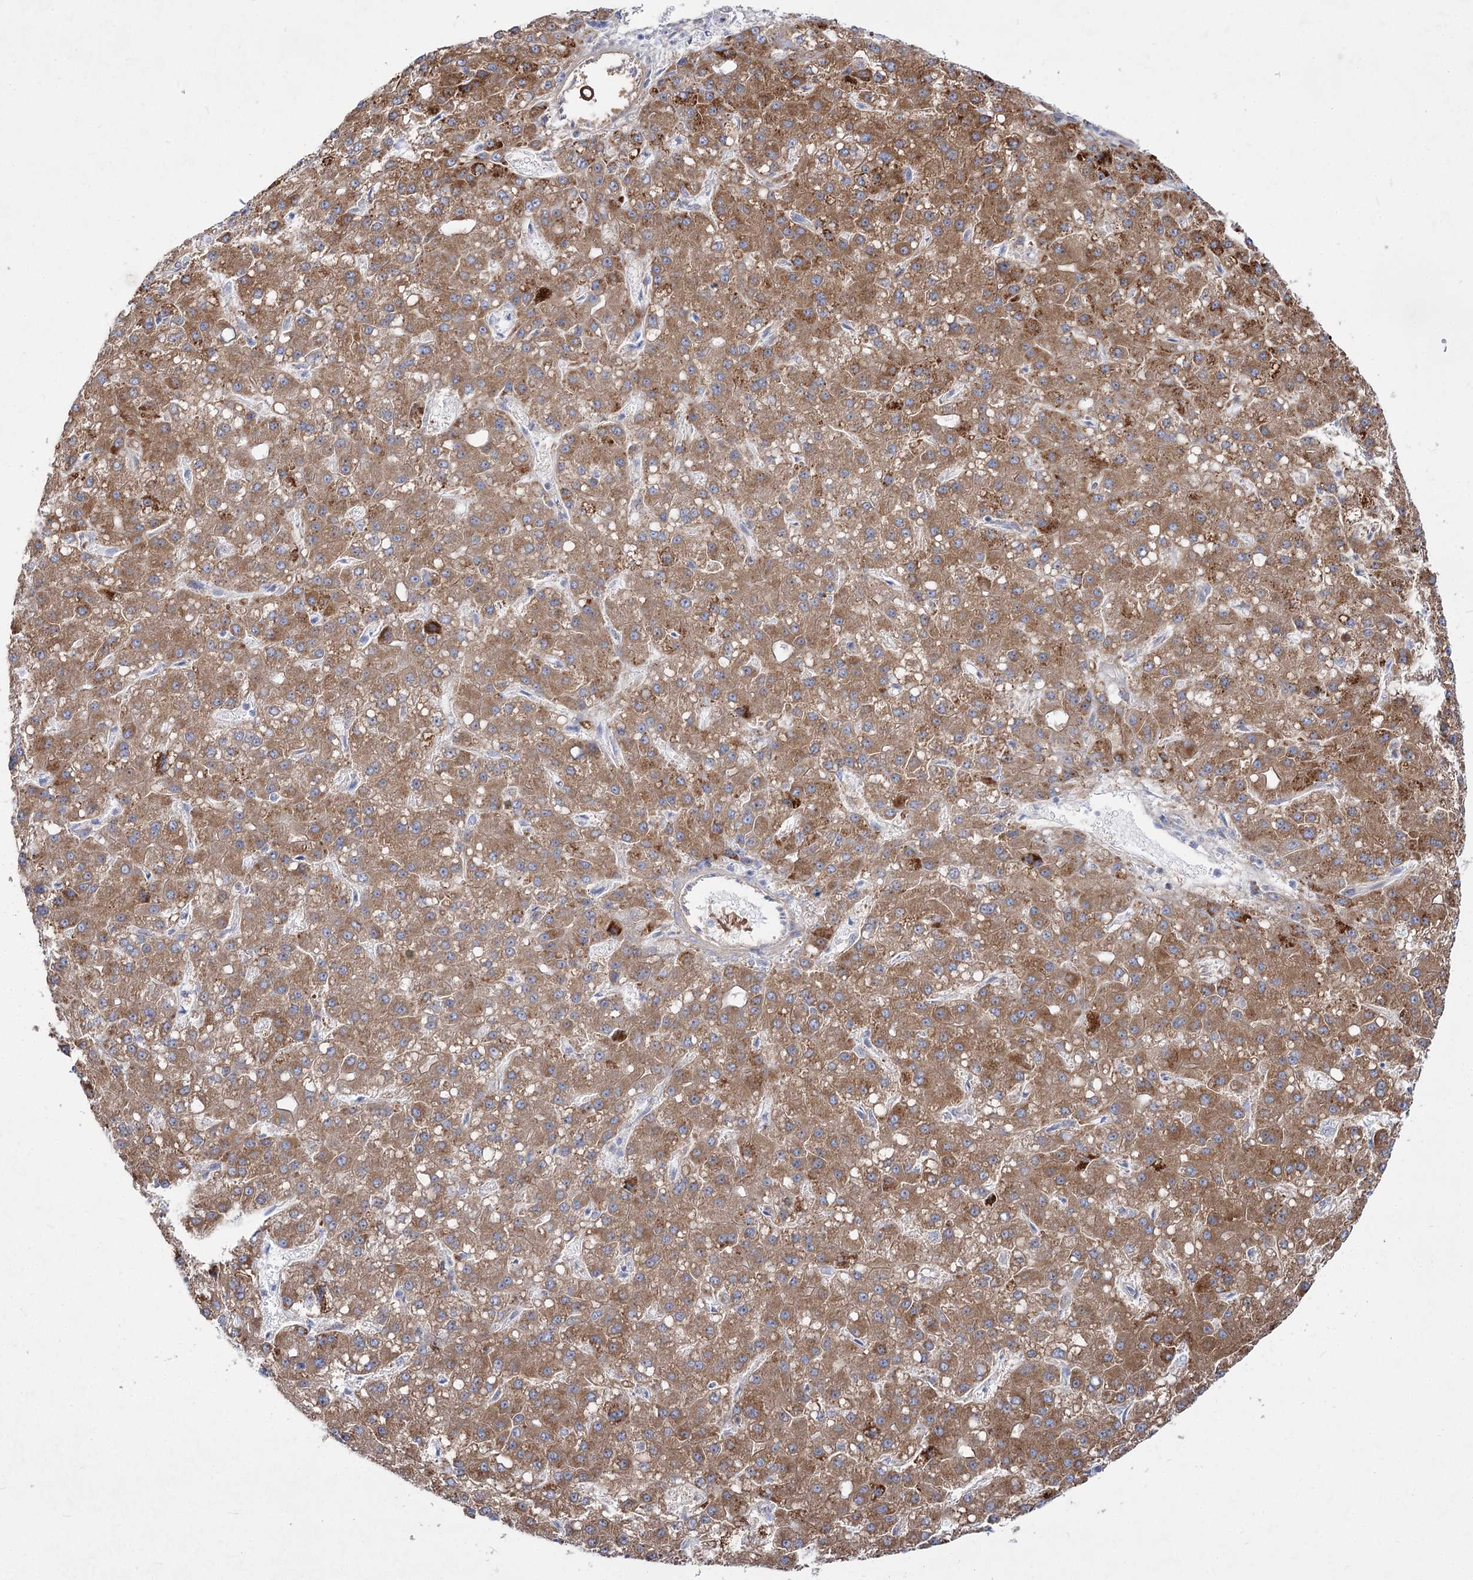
{"staining": {"intensity": "moderate", "quantity": ">75%", "location": "cytoplasmic/membranous"}, "tissue": "liver cancer", "cell_type": "Tumor cells", "image_type": "cancer", "snomed": [{"axis": "morphology", "description": "Carcinoma, Hepatocellular, NOS"}, {"axis": "topography", "description": "Liver"}], "caption": "The histopathology image demonstrates staining of liver cancer (hepatocellular carcinoma), revealing moderate cytoplasmic/membranous protein expression (brown color) within tumor cells. The protein of interest is stained brown, and the nuclei are stained in blue (DAB (3,3'-diaminobenzidine) IHC with brightfield microscopy, high magnification).", "gene": "SUOX", "patient": {"sex": "male", "age": 67}}